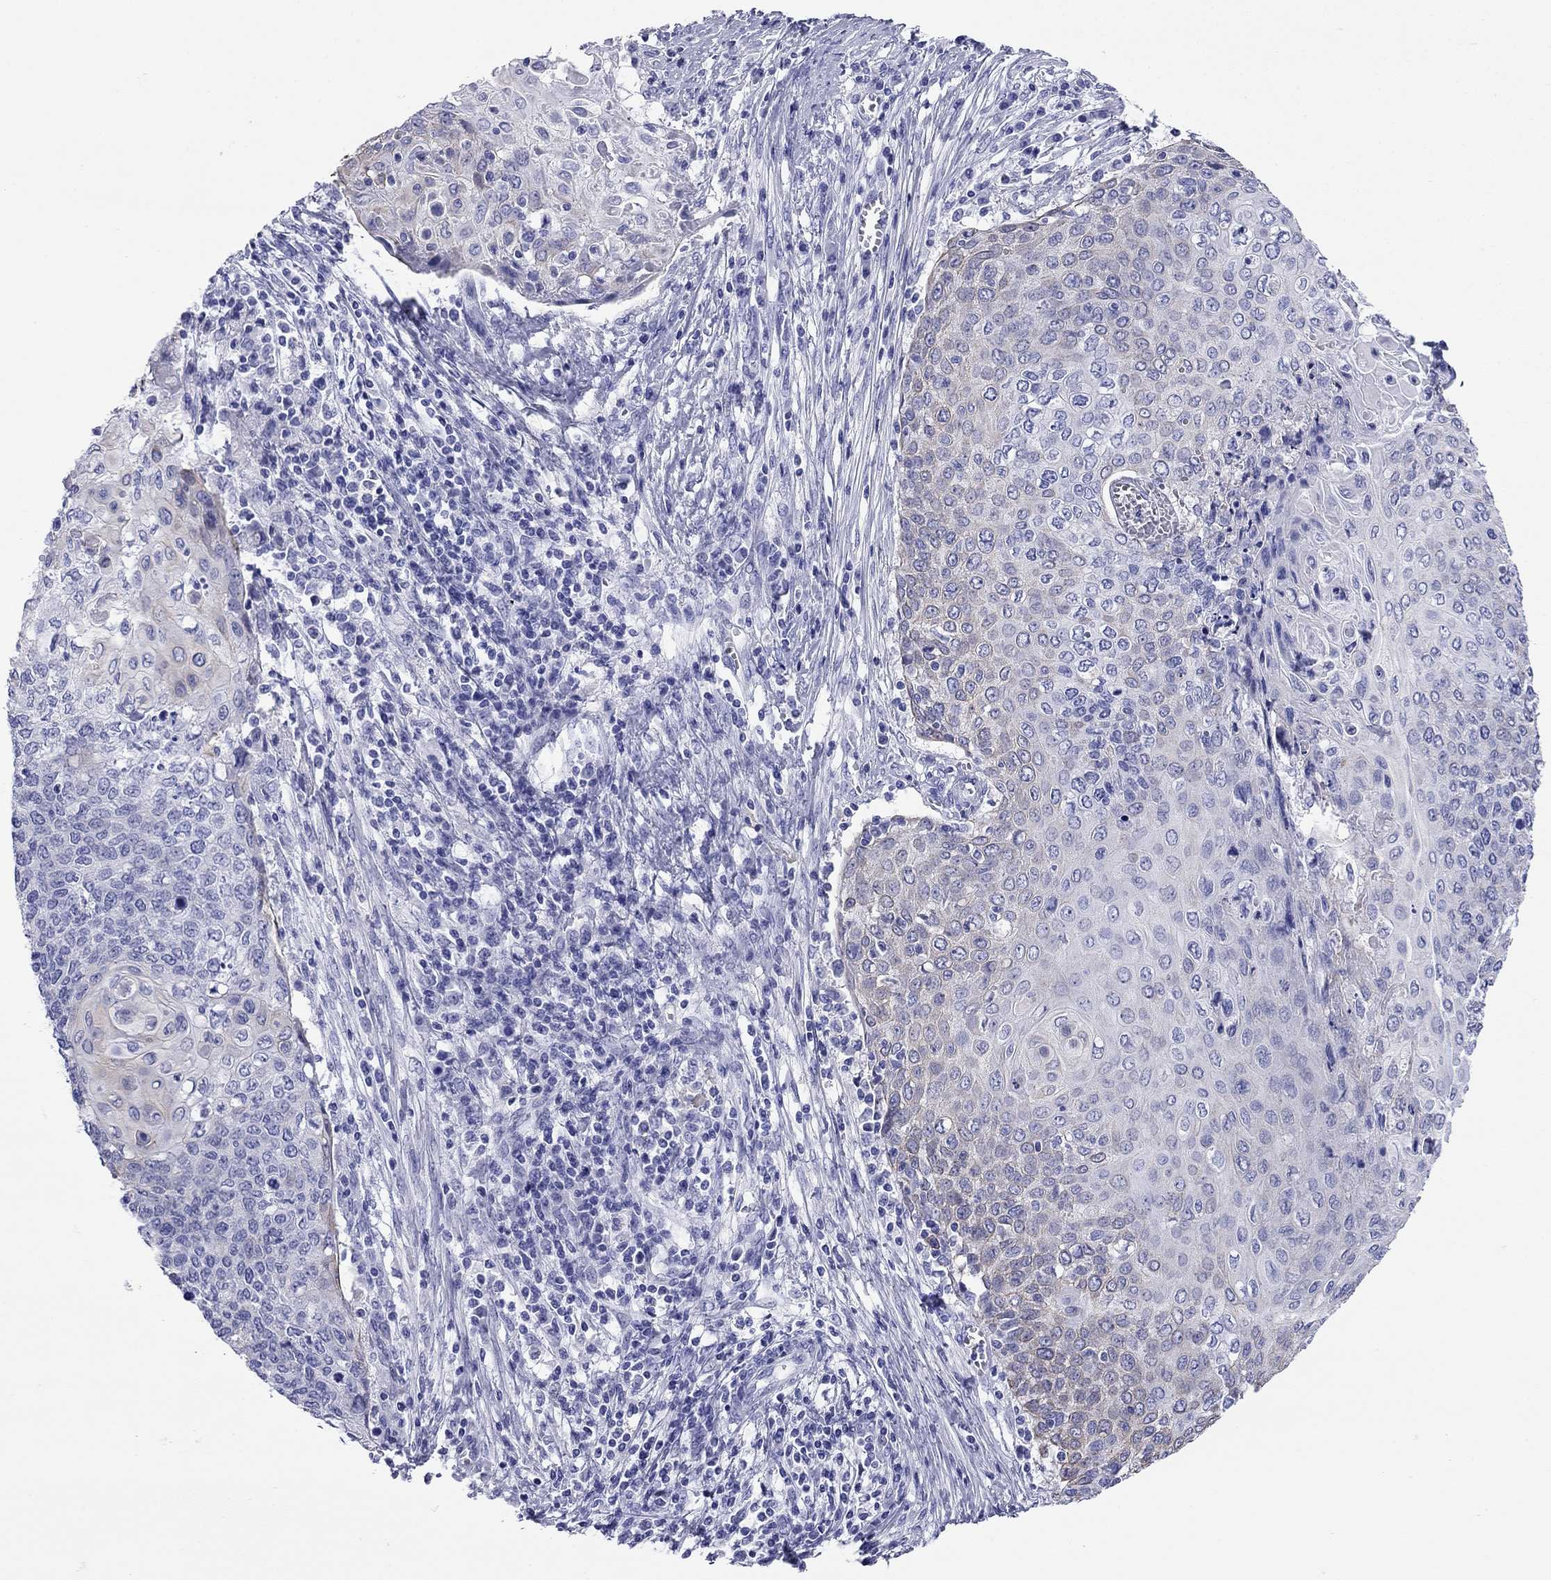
{"staining": {"intensity": "weak", "quantity": "<25%", "location": "cytoplasmic/membranous"}, "tissue": "cervical cancer", "cell_type": "Tumor cells", "image_type": "cancer", "snomed": [{"axis": "morphology", "description": "Squamous cell carcinoma, NOS"}, {"axis": "topography", "description": "Cervix"}], "caption": "The image reveals no significant expression in tumor cells of cervical cancer (squamous cell carcinoma).", "gene": "CMYA5", "patient": {"sex": "female", "age": 39}}